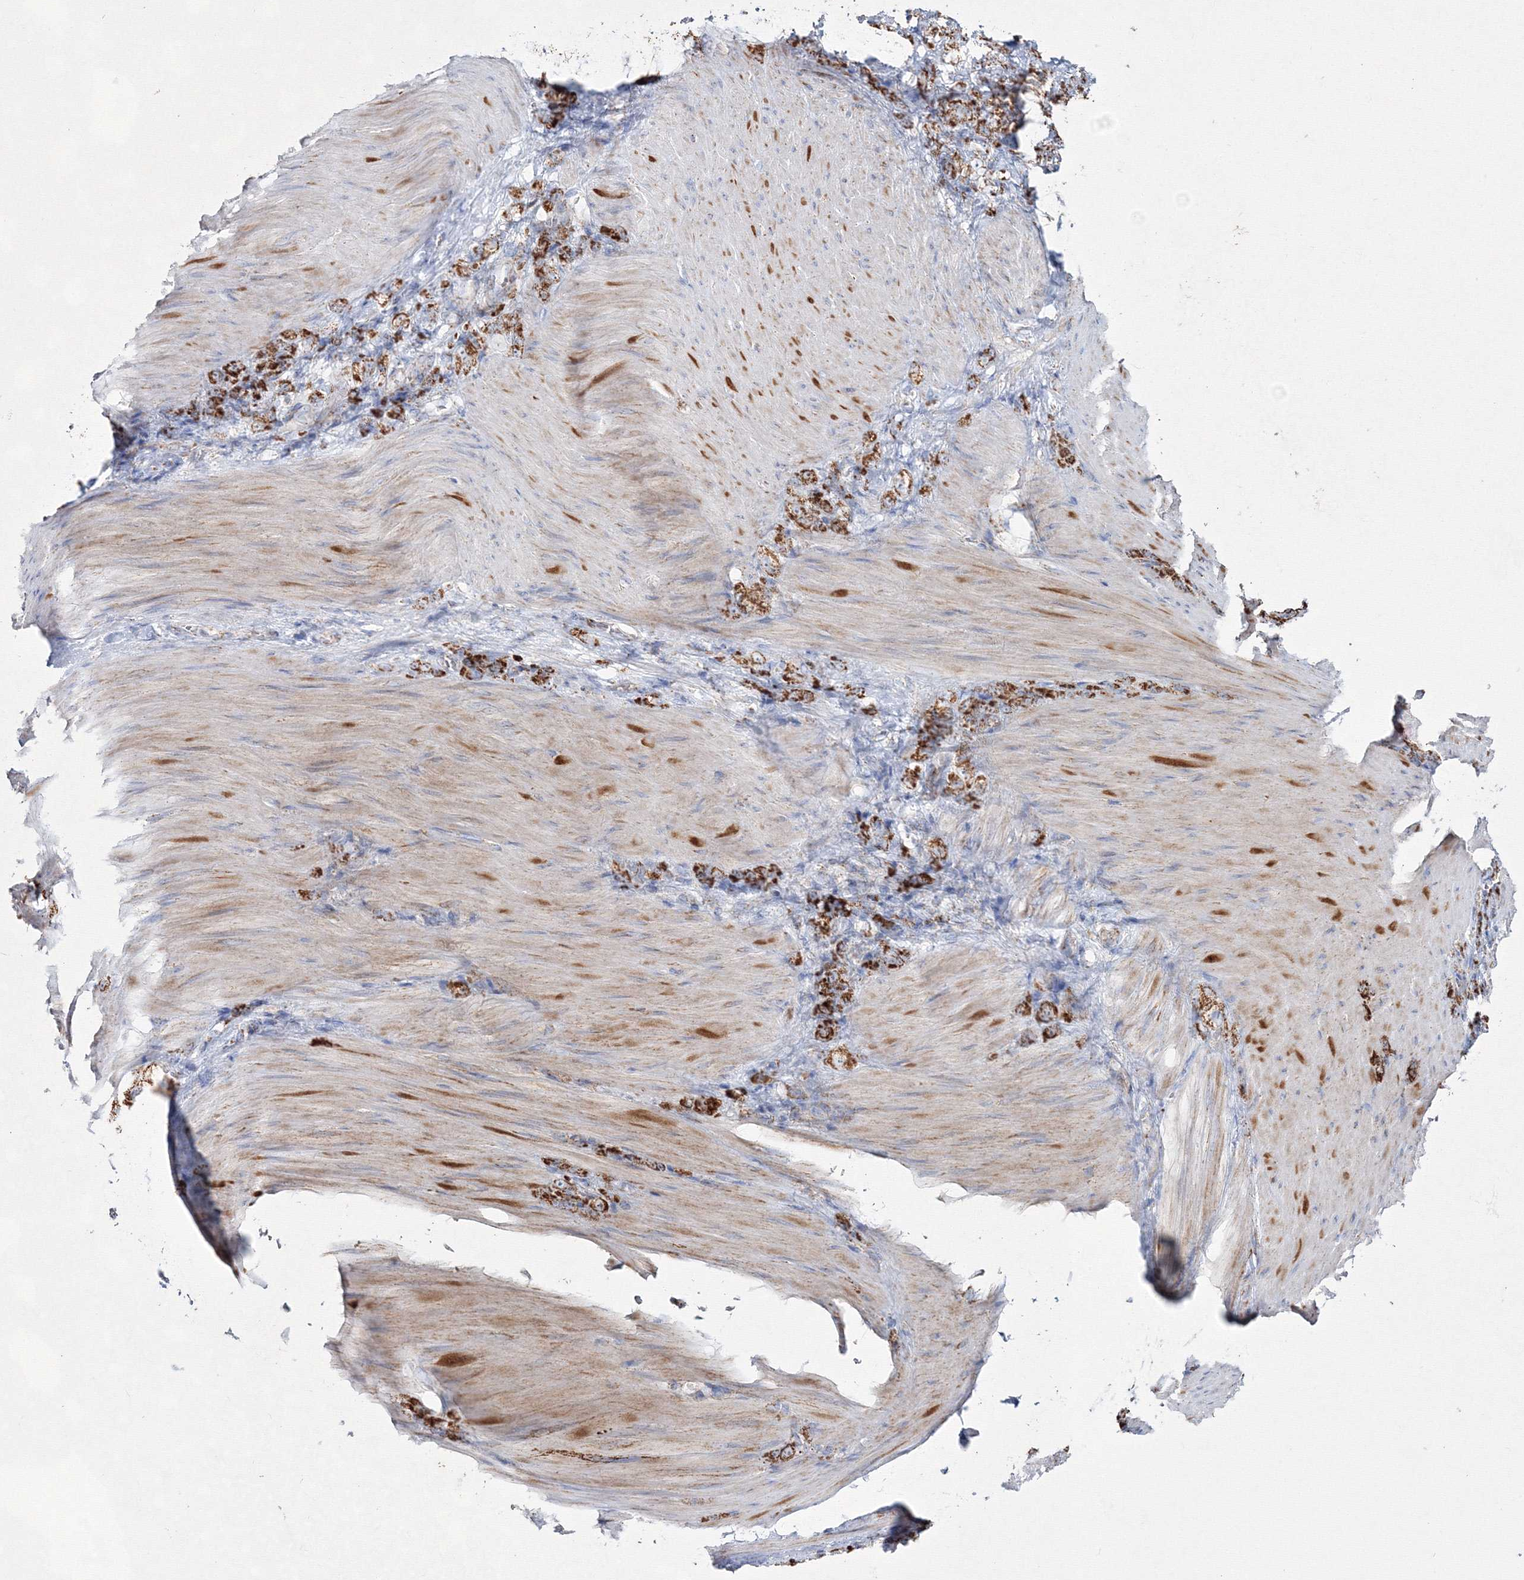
{"staining": {"intensity": "strong", "quantity": ">75%", "location": "cytoplasmic/membranous"}, "tissue": "stomach cancer", "cell_type": "Tumor cells", "image_type": "cancer", "snomed": [{"axis": "morphology", "description": "Normal tissue, NOS"}, {"axis": "morphology", "description": "Adenocarcinoma, NOS"}, {"axis": "topography", "description": "Stomach"}], "caption": "Immunohistochemistry (IHC) photomicrograph of adenocarcinoma (stomach) stained for a protein (brown), which reveals high levels of strong cytoplasmic/membranous positivity in about >75% of tumor cells.", "gene": "IGSF9", "patient": {"sex": "male", "age": 82}}